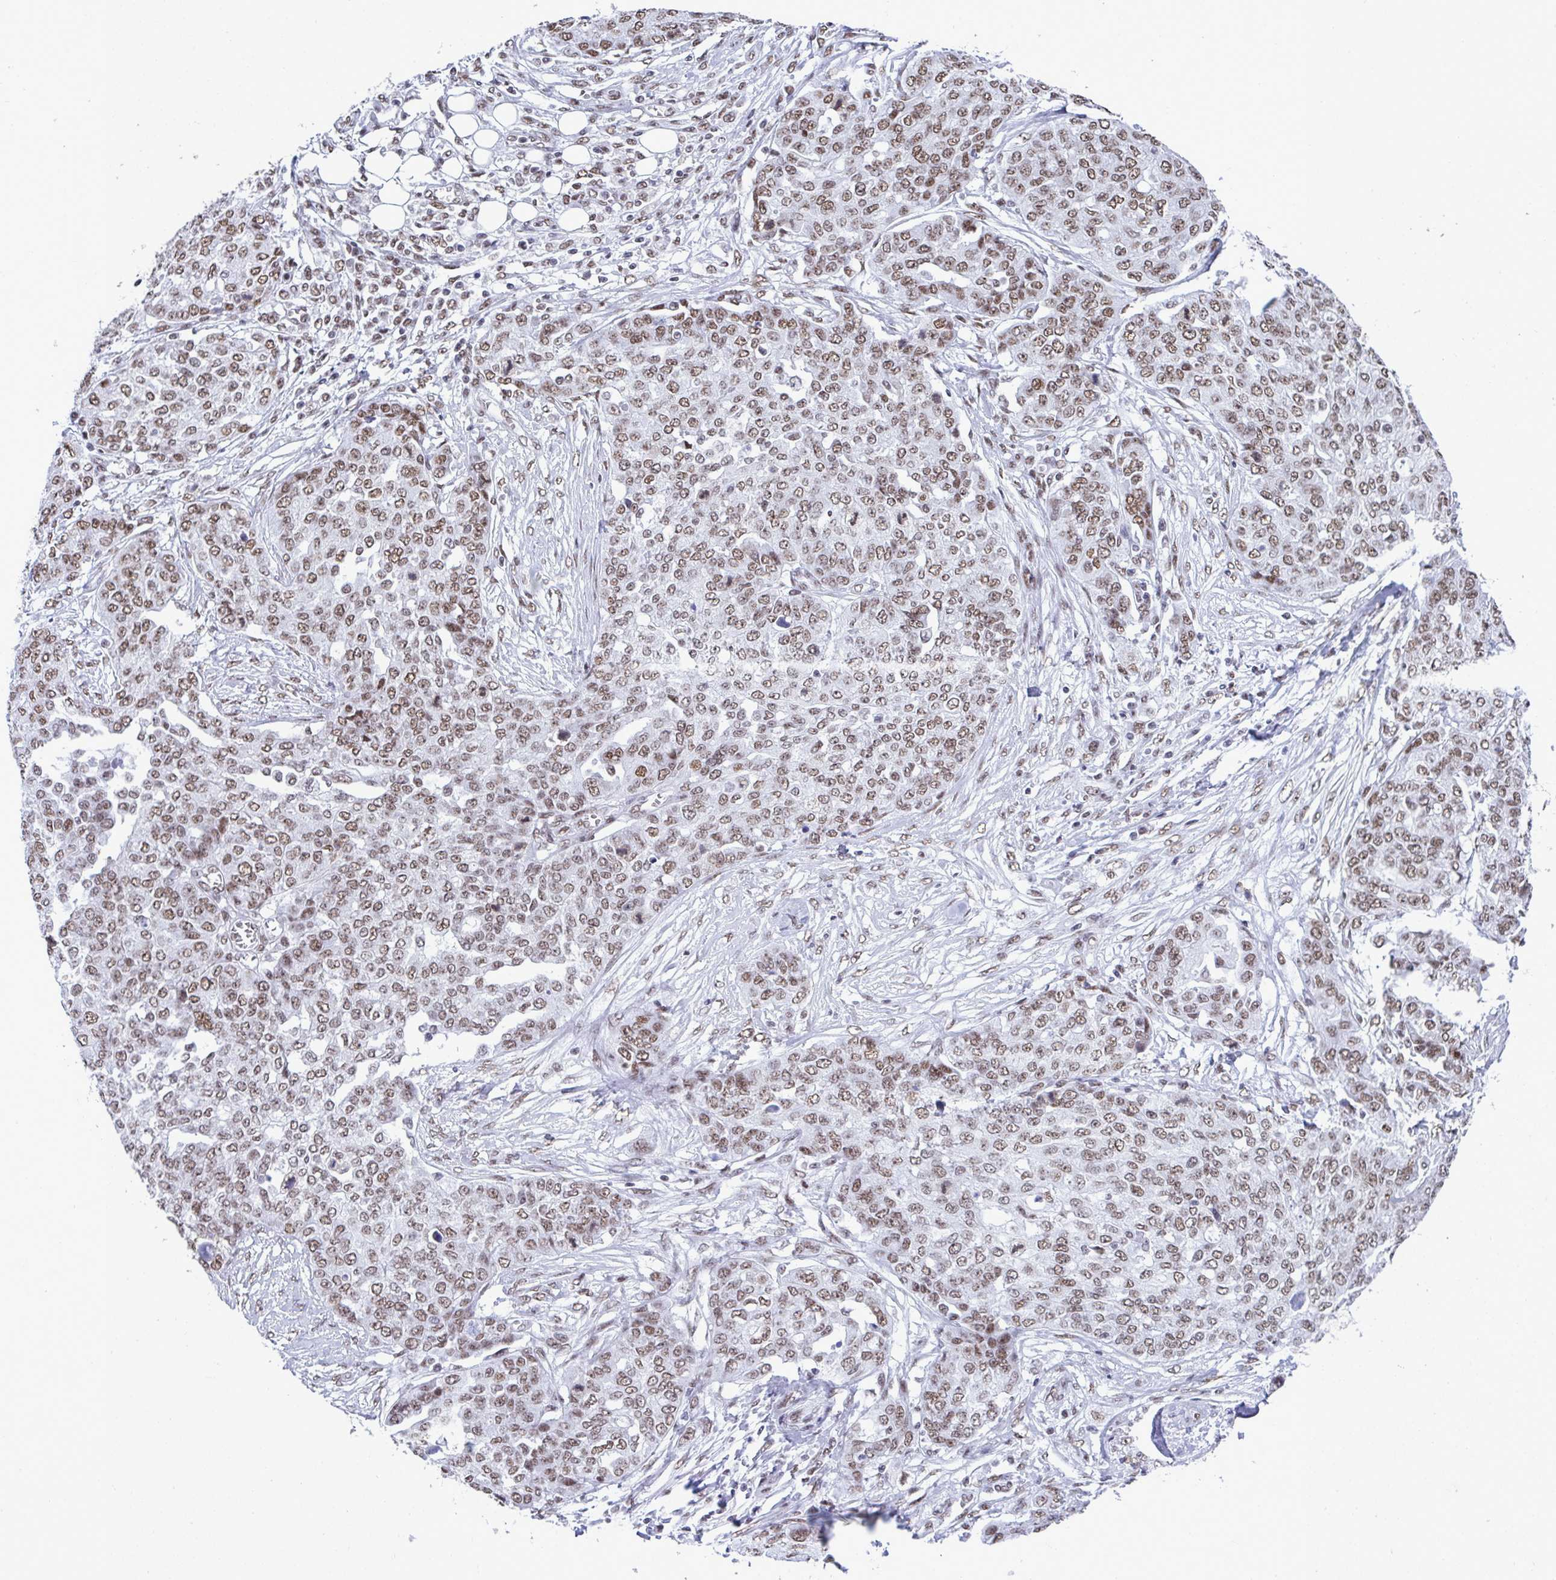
{"staining": {"intensity": "moderate", "quantity": ">75%", "location": "nuclear"}, "tissue": "ovarian cancer", "cell_type": "Tumor cells", "image_type": "cancer", "snomed": [{"axis": "morphology", "description": "Cystadenocarcinoma, serous, NOS"}, {"axis": "topography", "description": "Soft tissue"}, {"axis": "topography", "description": "Ovary"}], "caption": "Human serous cystadenocarcinoma (ovarian) stained for a protein (brown) exhibits moderate nuclear positive staining in approximately >75% of tumor cells.", "gene": "DDX52", "patient": {"sex": "female", "age": 57}}